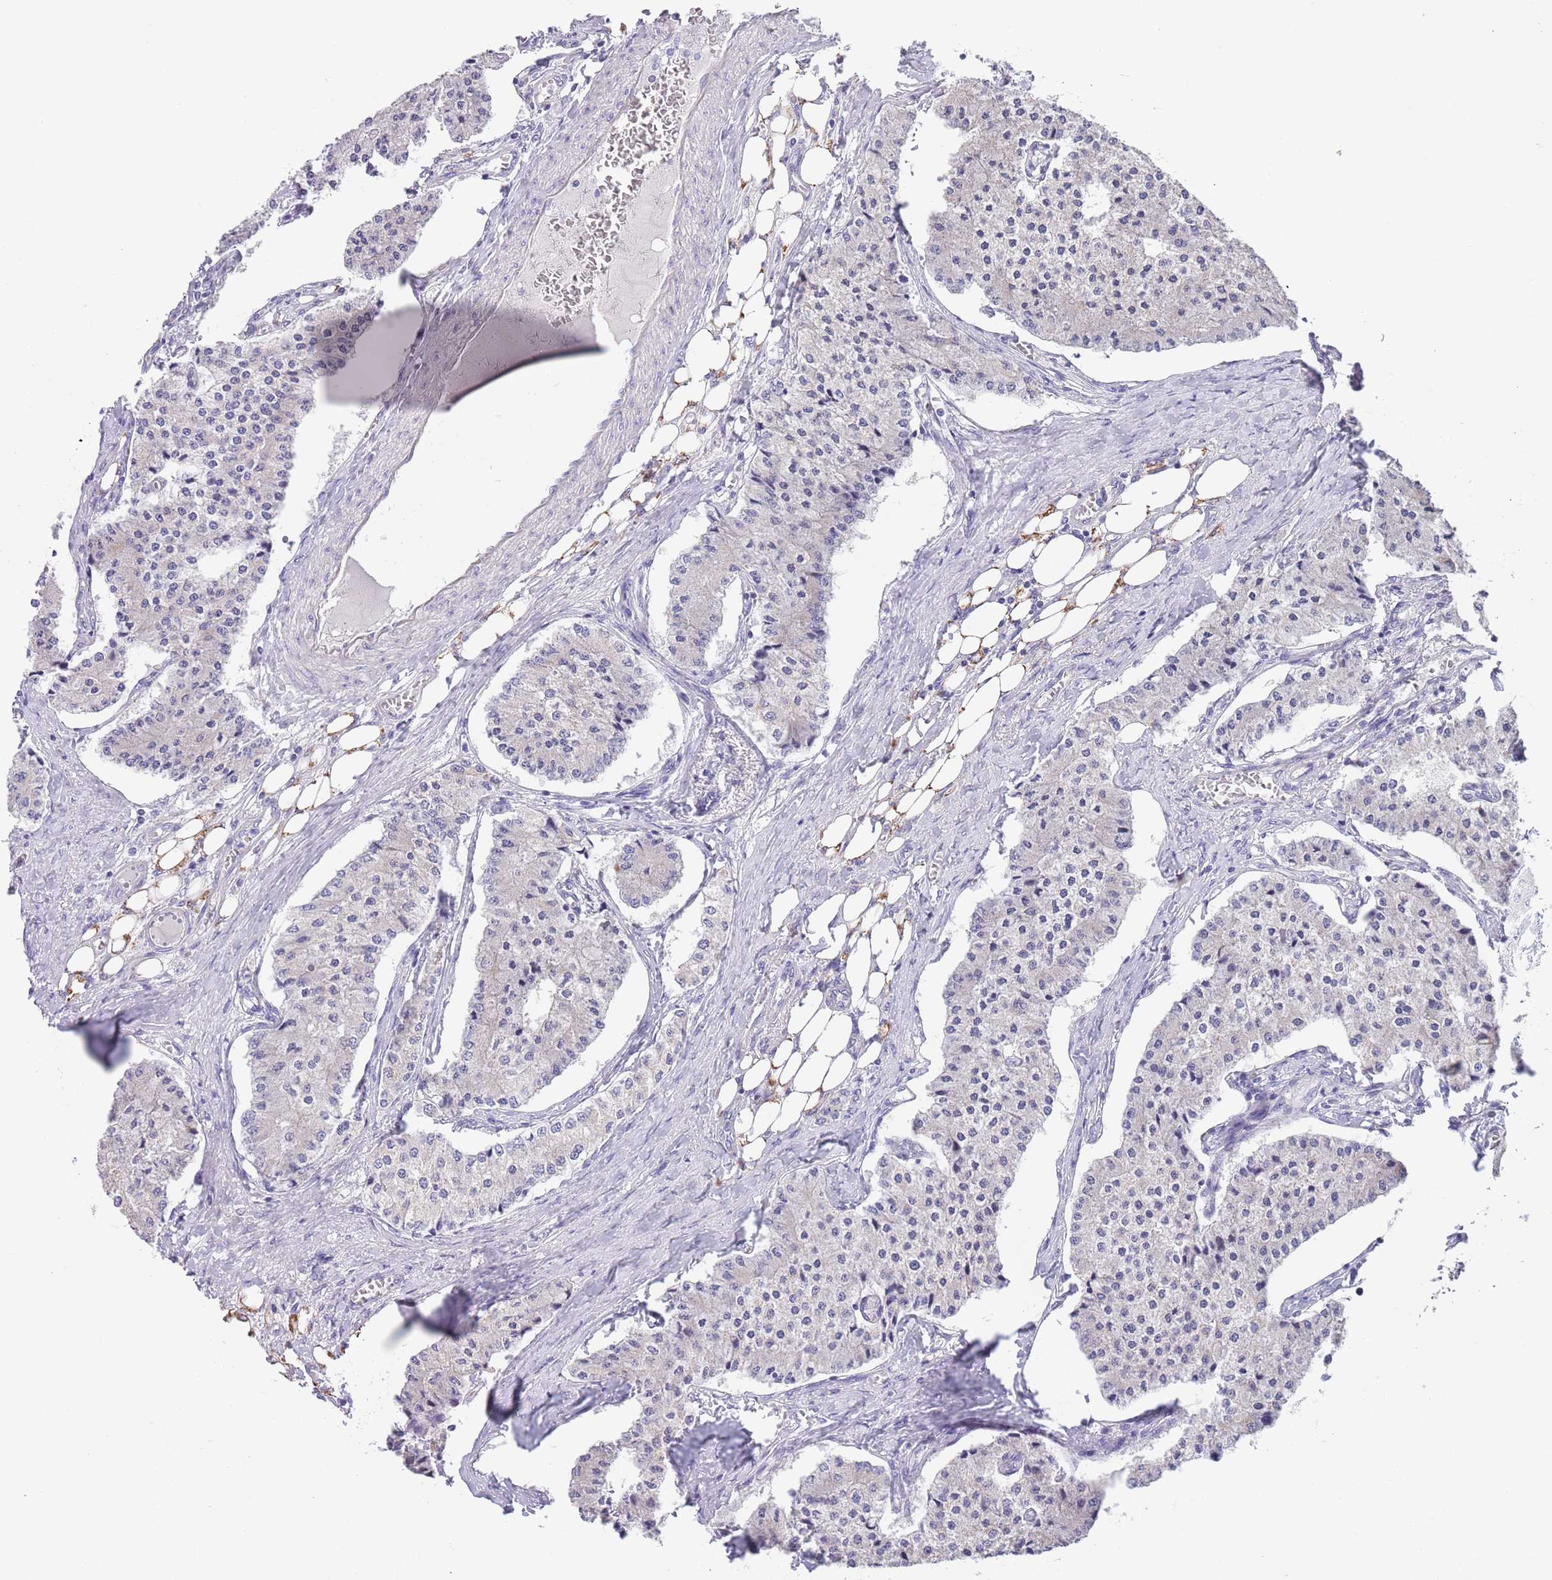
{"staining": {"intensity": "negative", "quantity": "none", "location": "none"}, "tissue": "carcinoid", "cell_type": "Tumor cells", "image_type": "cancer", "snomed": [{"axis": "morphology", "description": "Carcinoid, malignant, NOS"}, {"axis": "topography", "description": "Colon"}], "caption": "This is a micrograph of immunohistochemistry (IHC) staining of carcinoid, which shows no positivity in tumor cells.", "gene": "SPIRE2", "patient": {"sex": "female", "age": 52}}